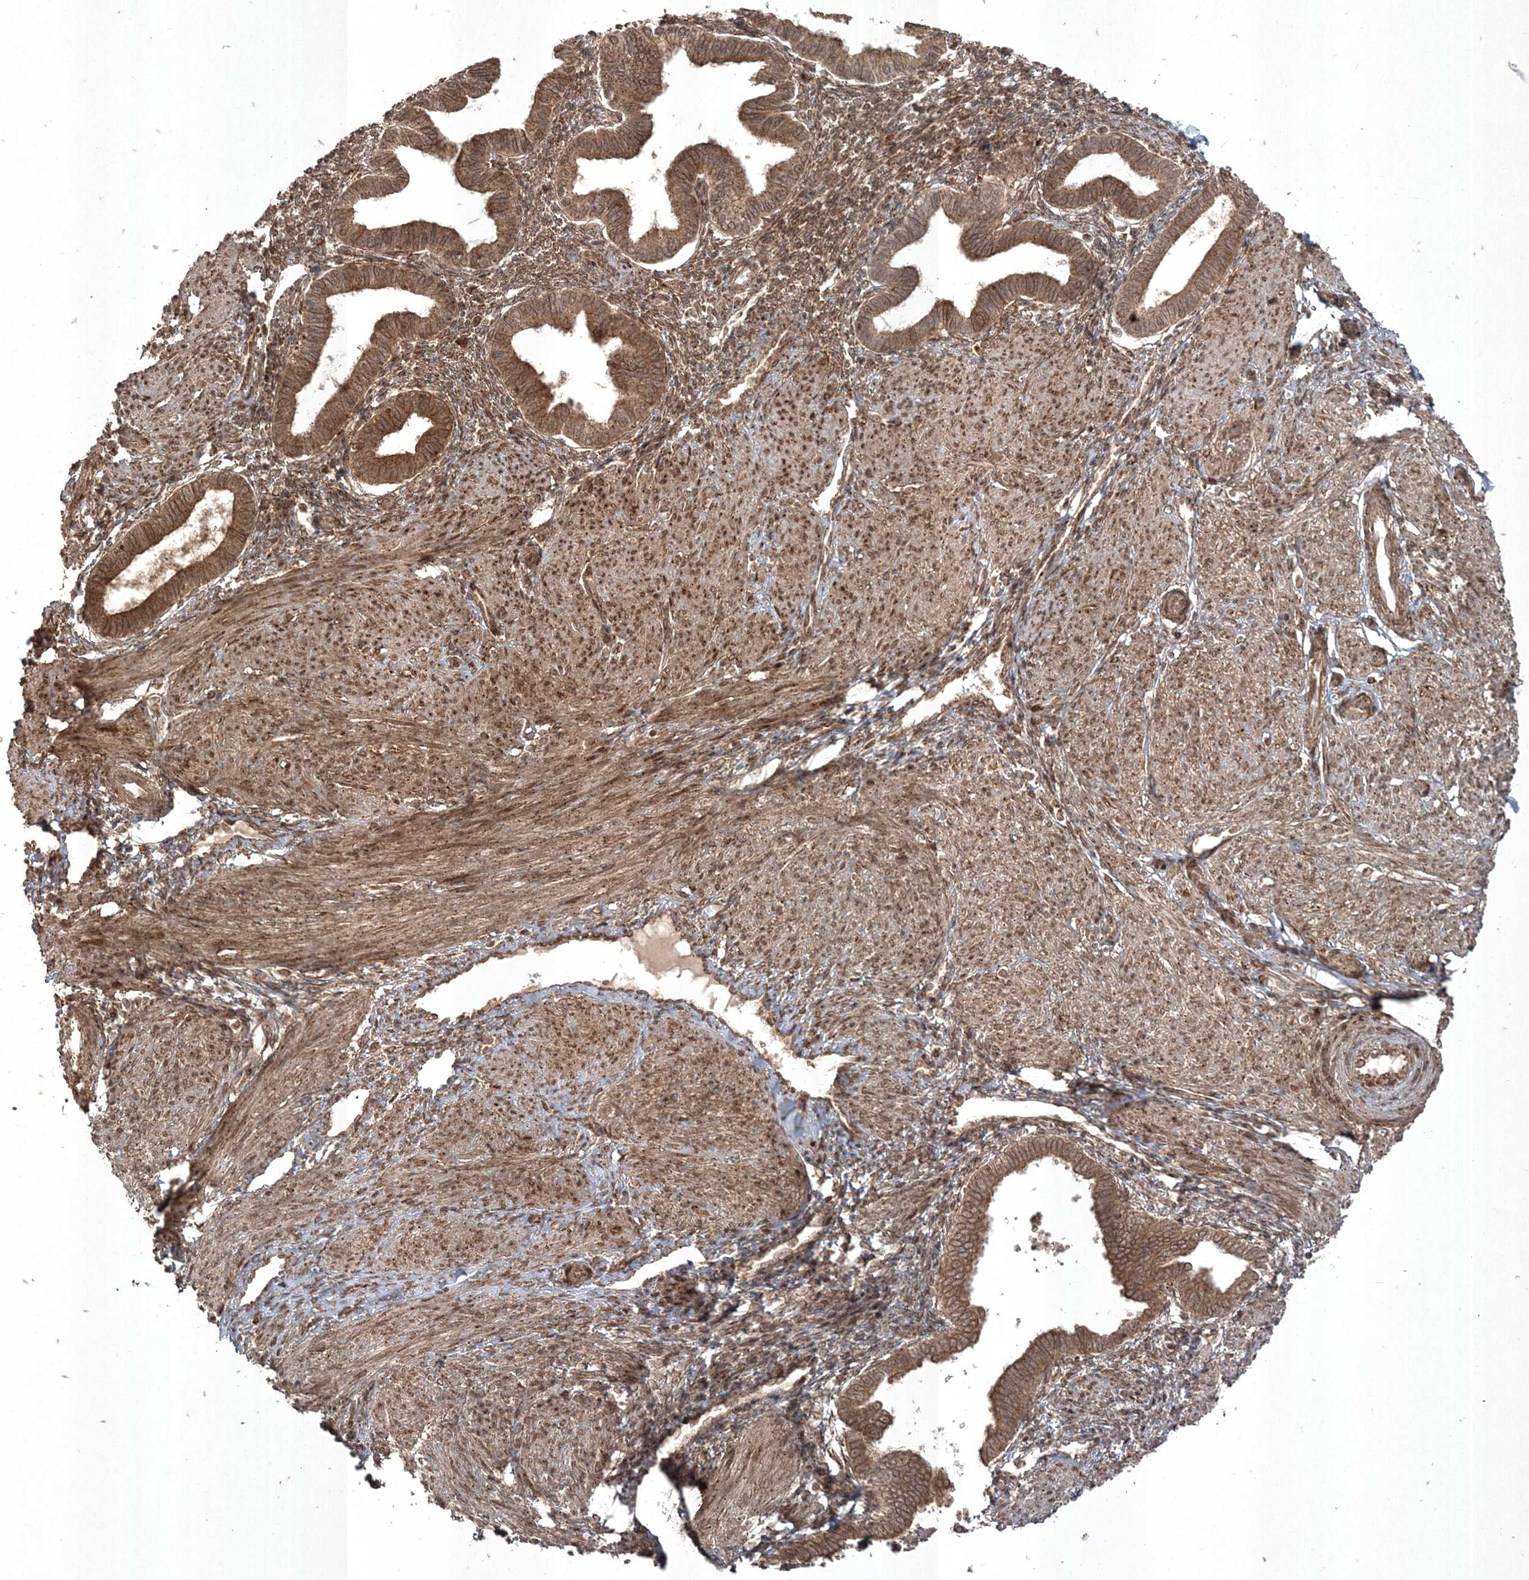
{"staining": {"intensity": "moderate", "quantity": ">75%", "location": "cytoplasmic/membranous"}, "tissue": "endometrium", "cell_type": "Cells in endometrial stroma", "image_type": "normal", "snomed": [{"axis": "morphology", "description": "Normal tissue, NOS"}, {"axis": "topography", "description": "Endometrium"}], "caption": "A histopathology image showing moderate cytoplasmic/membranous positivity in about >75% of cells in endometrial stroma in benign endometrium, as visualized by brown immunohistochemical staining.", "gene": "RRAS", "patient": {"sex": "female", "age": 53}}